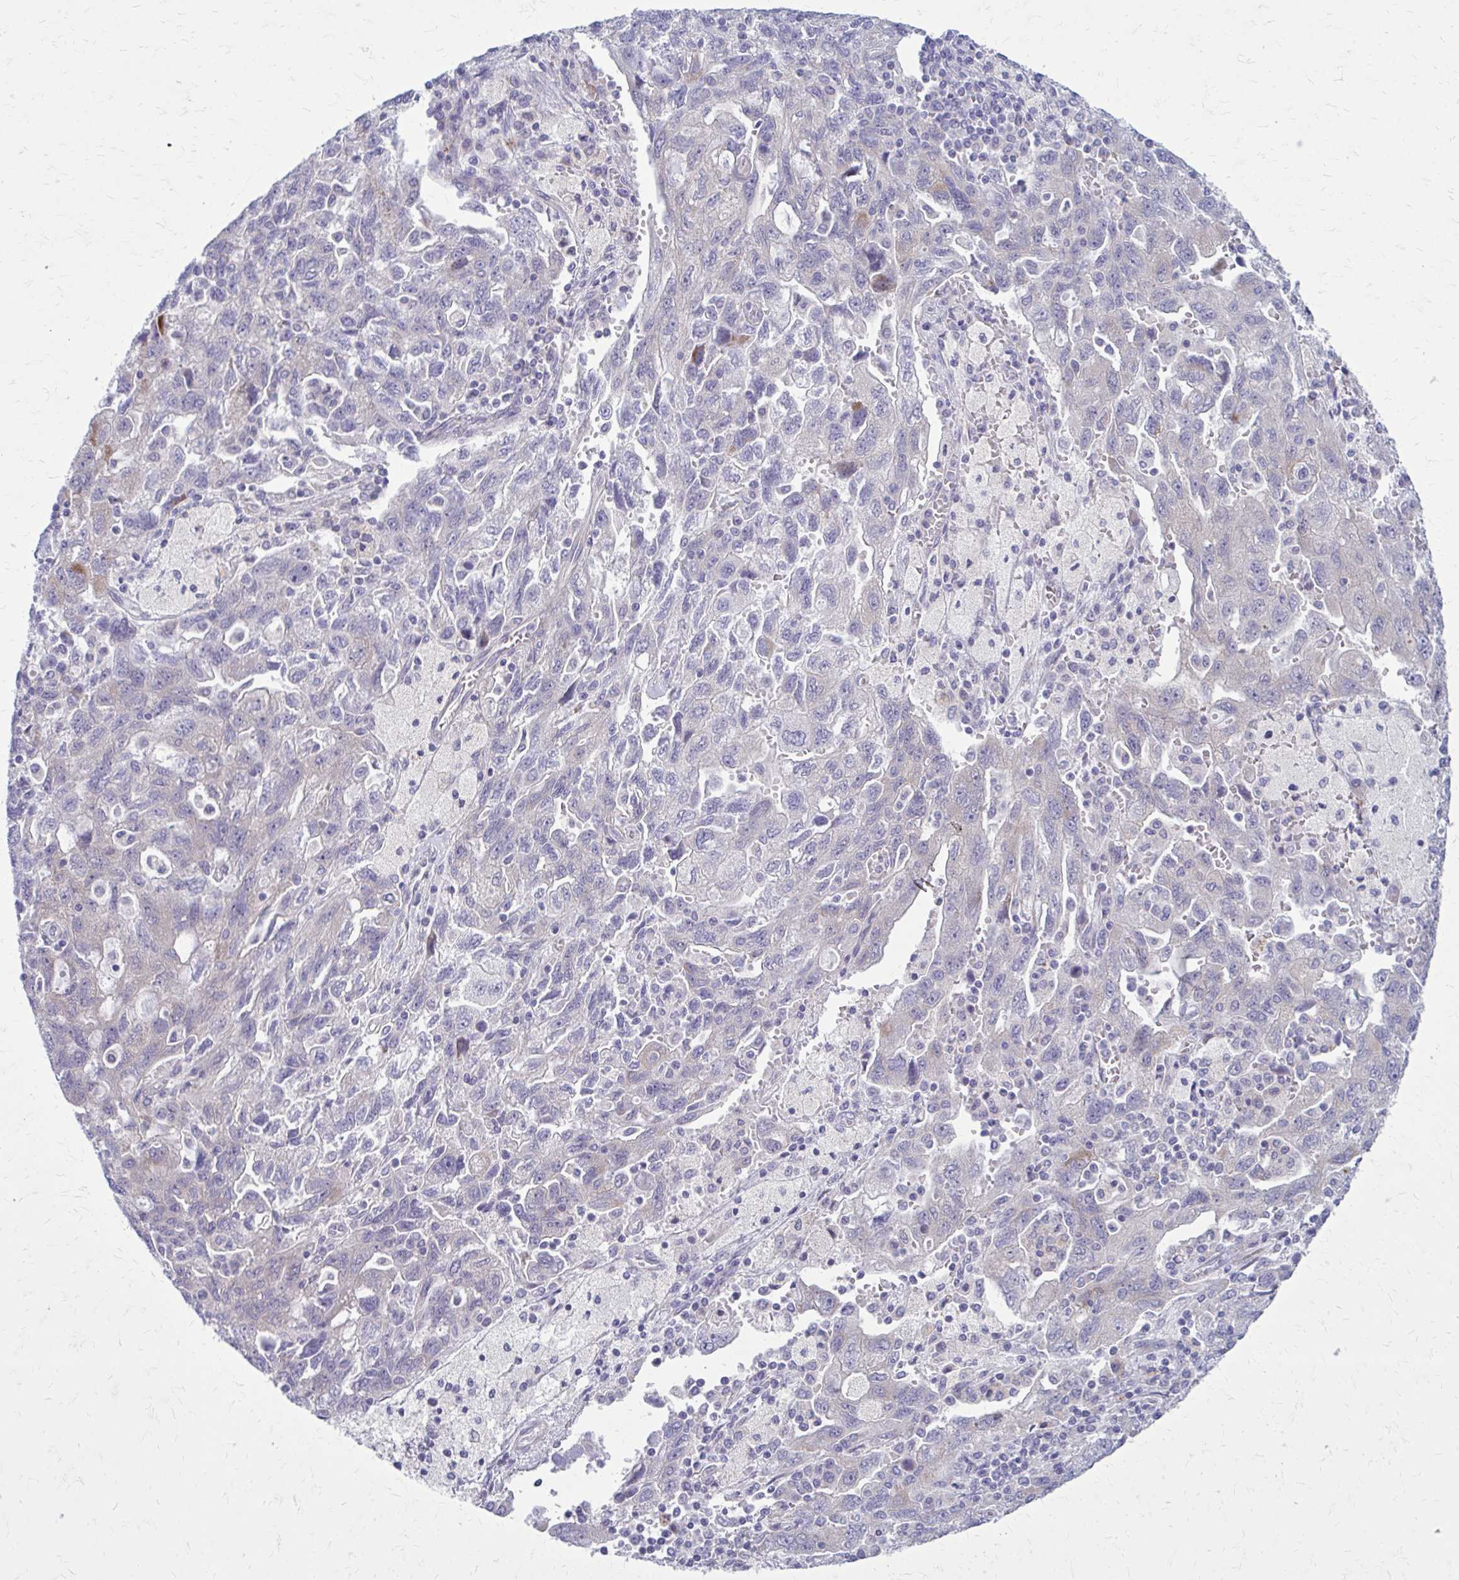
{"staining": {"intensity": "negative", "quantity": "none", "location": "none"}, "tissue": "ovarian cancer", "cell_type": "Tumor cells", "image_type": "cancer", "snomed": [{"axis": "morphology", "description": "Carcinoma, NOS"}, {"axis": "morphology", "description": "Cystadenocarcinoma, serous, NOS"}, {"axis": "topography", "description": "Ovary"}], "caption": "Immunohistochemistry (IHC) photomicrograph of neoplastic tissue: ovarian cancer stained with DAB (3,3'-diaminobenzidine) reveals no significant protein positivity in tumor cells.", "gene": "GIGYF2", "patient": {"sex": "female", "age": 69}}